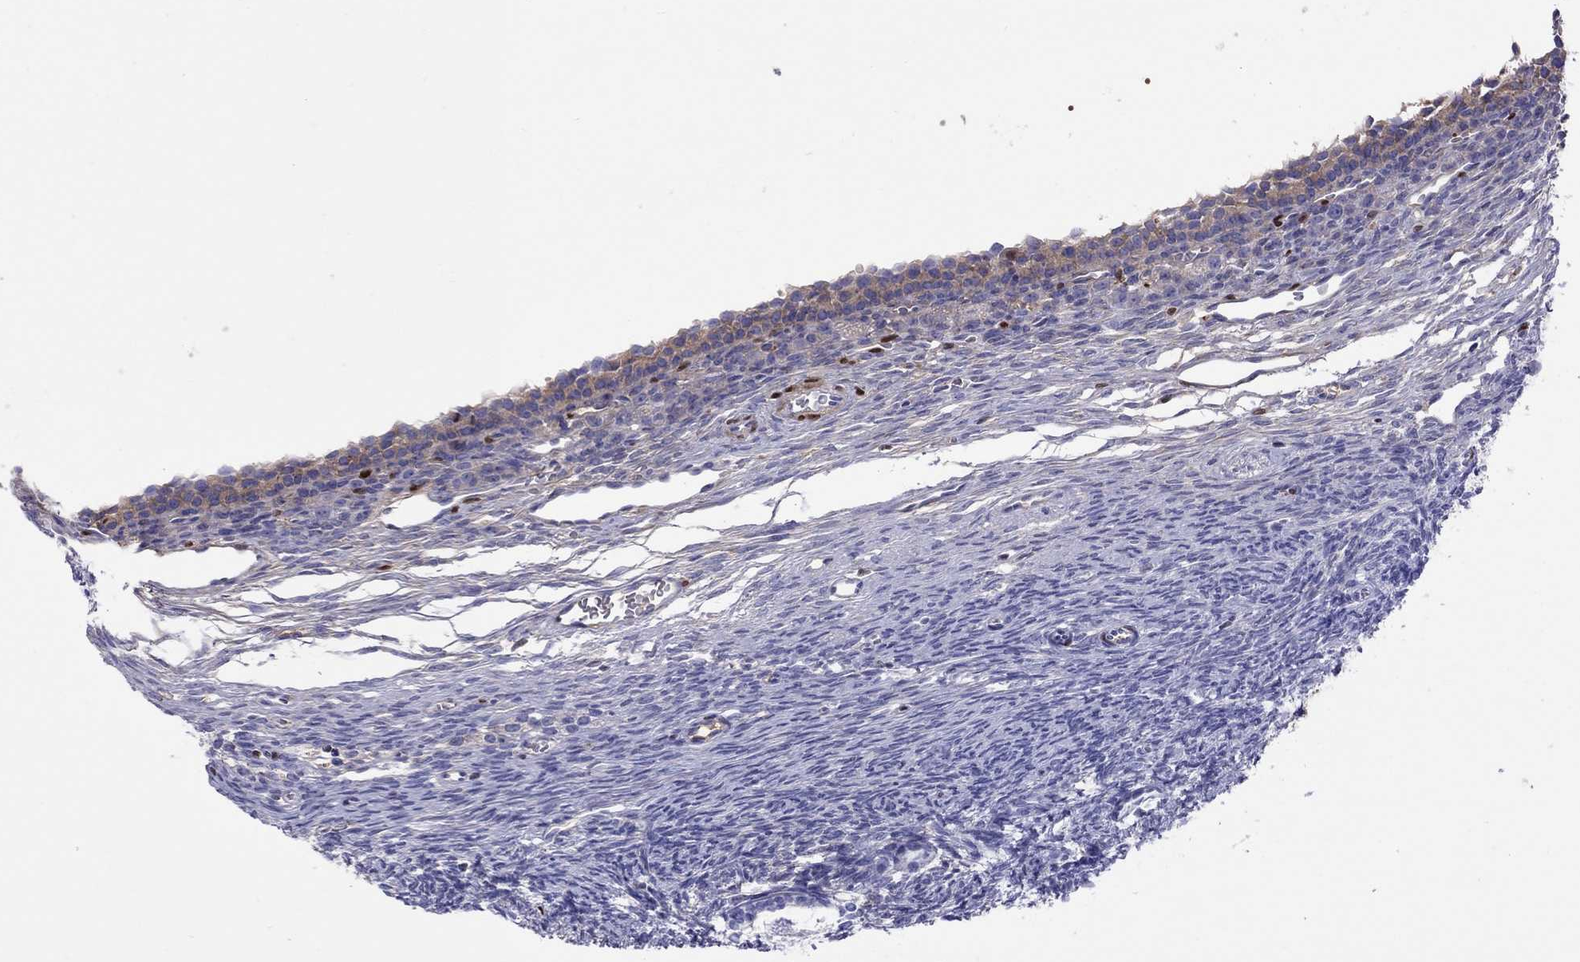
{"staining": {"intensity": "negative", "quantity": "none", "location": "none"}, "tissue": "ovary", "cell_type": "Ovarian stroma cells", "image_type": "normal", "snomed": [{"axis": "morphology", "description": "Normal tissue, NOS"}, {"axis": "topography", "description": "Ovary"}], "caption": "Immunohistochemical staining of unremarkable ovary exhibits no significant staining in ovarian stroma cells.", "gene": "SERPINA3", "patient": {"sex": "female", "age": 27}}